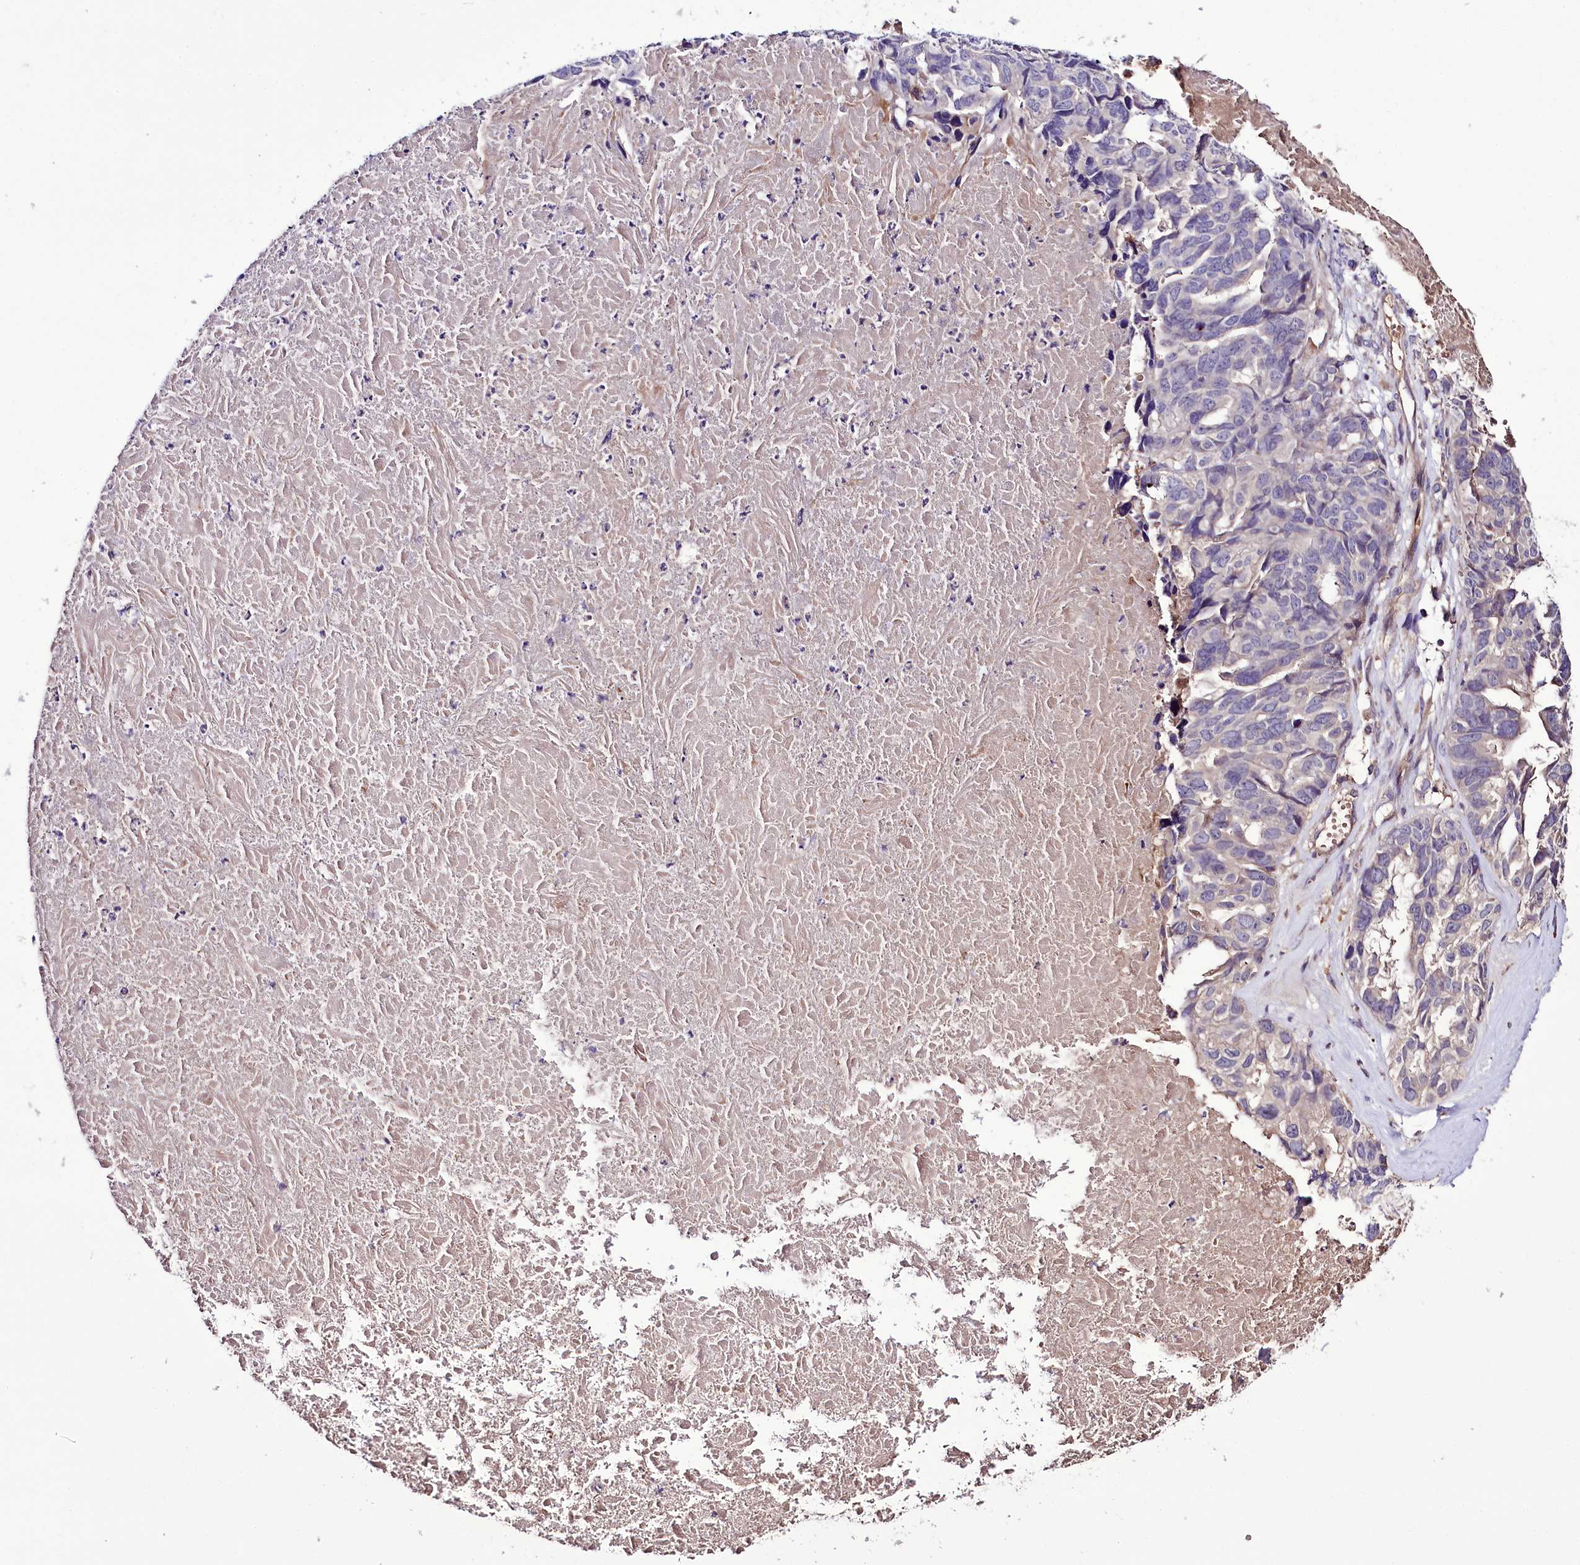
{"staining": {"intensity": "negative", "quantity": "none", "location": "none"}, "tissue": "ovarian cancer", "cell_type": "Tumor cells", "image_type": "cancer", "snomed": [{"axis": "morphology", "description": "Cystadenocarcinoma, serous, NOS"}, {"axis": "topography", "description": "Ovary"}], "caption": "This is an immunohistochemistry image of ovarian serous cystadenocarcinoma. There is no positivity in tumor cells.", "gene": "PPP1R32", "patient": {"sex": "female", "age": 79}}